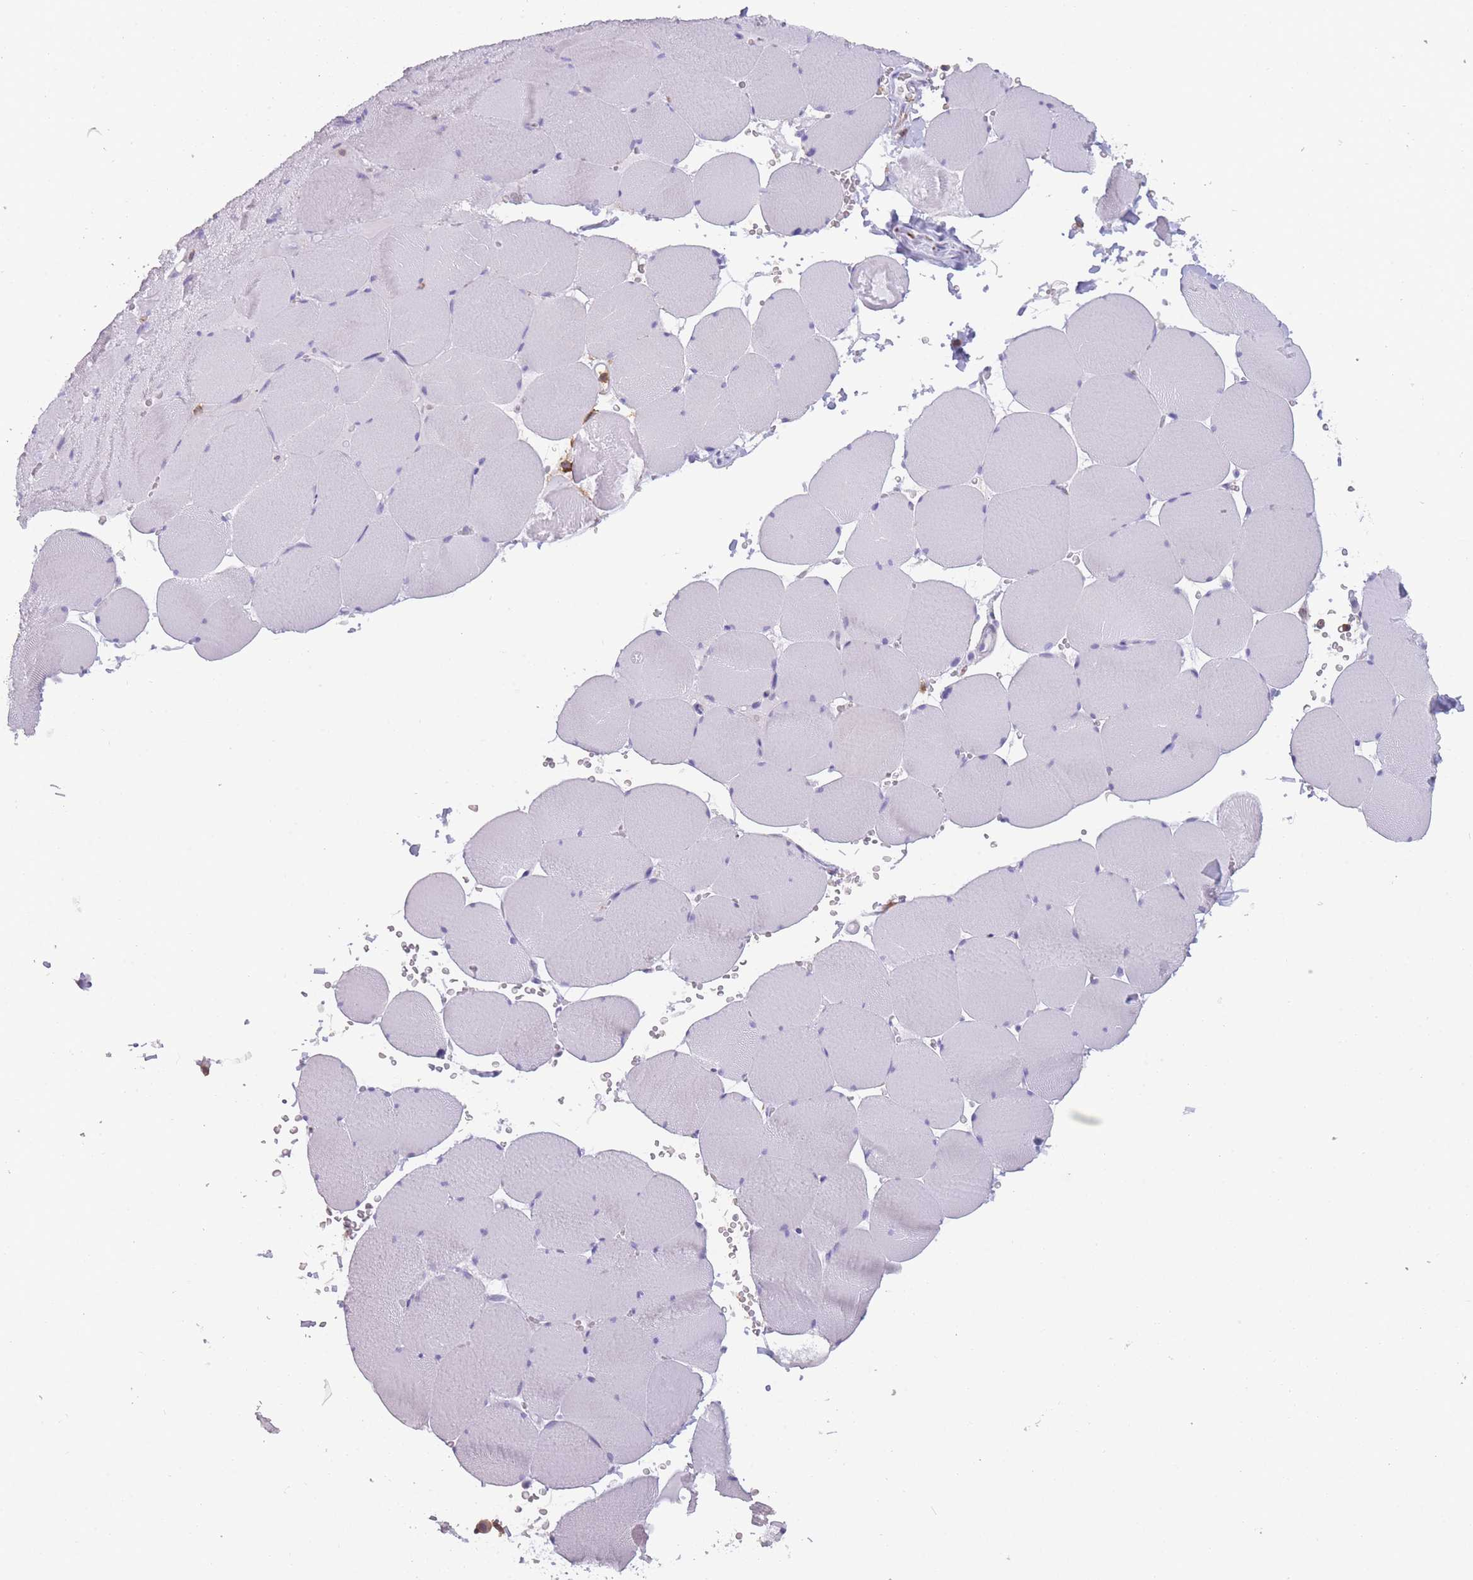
{"staining": {"intensity": "negative", "quantity": "none", "location": "none"}, "tissue": "skeletal muscle", "cell_type": "Myocytes", "image_type": "normal", "snomed": [{"axis": "morphology", "description": "Normal tissue, NOS"}, {"axis": "topography", "description": "Skeletal muscle"}, {"axis": "topography", "description": "Head-Neck"}], "caption": "High power microscopy image of an immunohistochemistry (IHC) photomicrograph of normal skeletal muscle, revealing no significant expression in myocytes. (Stains: DAB immunohistochemistry with hematoxylin counter stain, Microscopy: brightfield microscopy at high magnification).", "gene": "CR1L", "patient": {"sex": "male", "age": 66}}